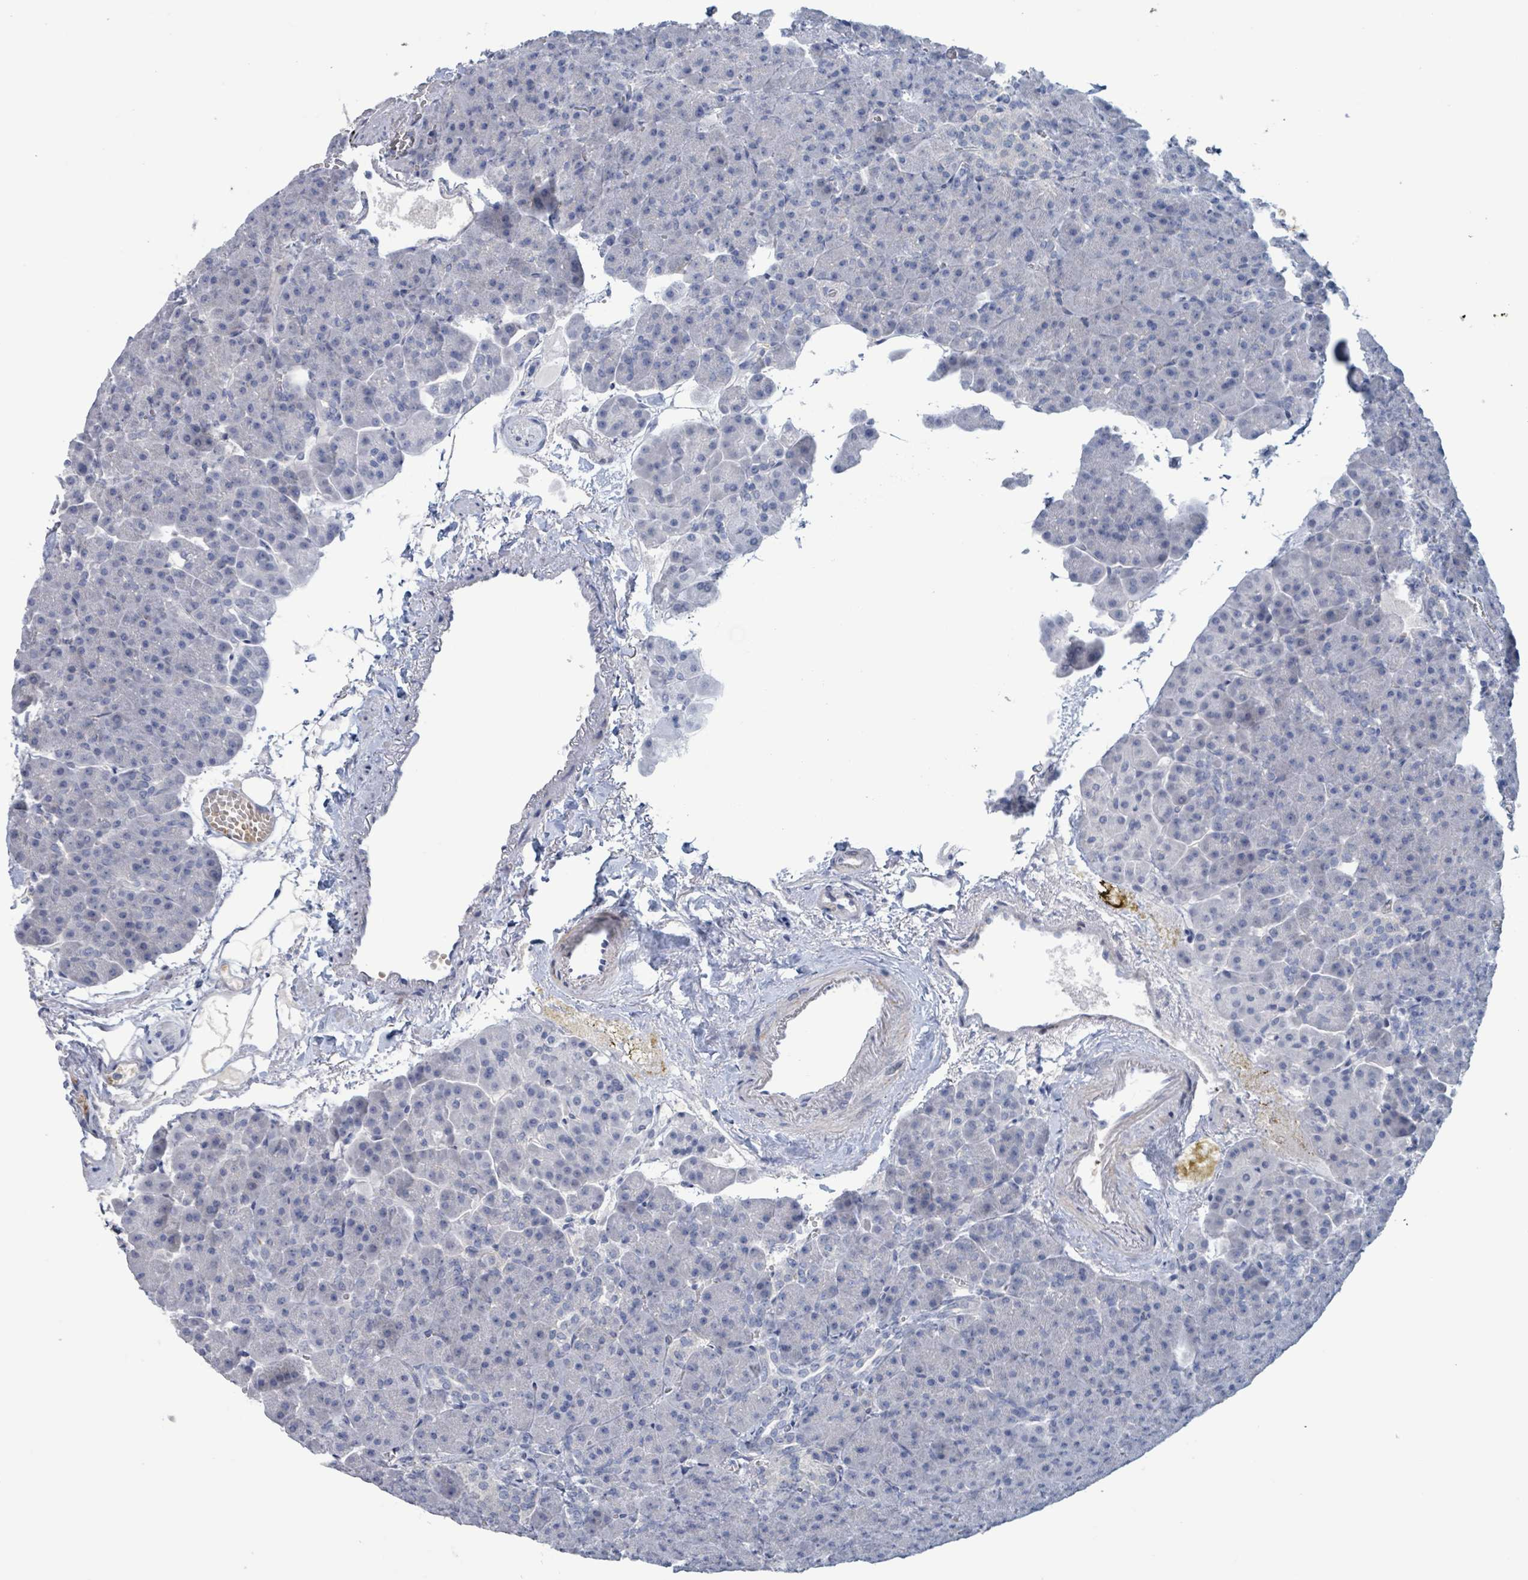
{"staining": {"intensity": "negative", "quantity": "none", "location": "none"}, "tissue": "pancreas", "cell_type": "Exocrine glandular cells", "image_type": "normal", "snomed": [{"axis": "morphology", "description": "Normal tissue, NOS"}, {"axis": "topography", "description": "Pancreas"}], "caption": "This is an immunohistochemistry micrograph of benign pancreas. There is no expression in exocrine glandular cells.", "gene": "PKLR", "patient": {"sex": "female", "age": 74}}